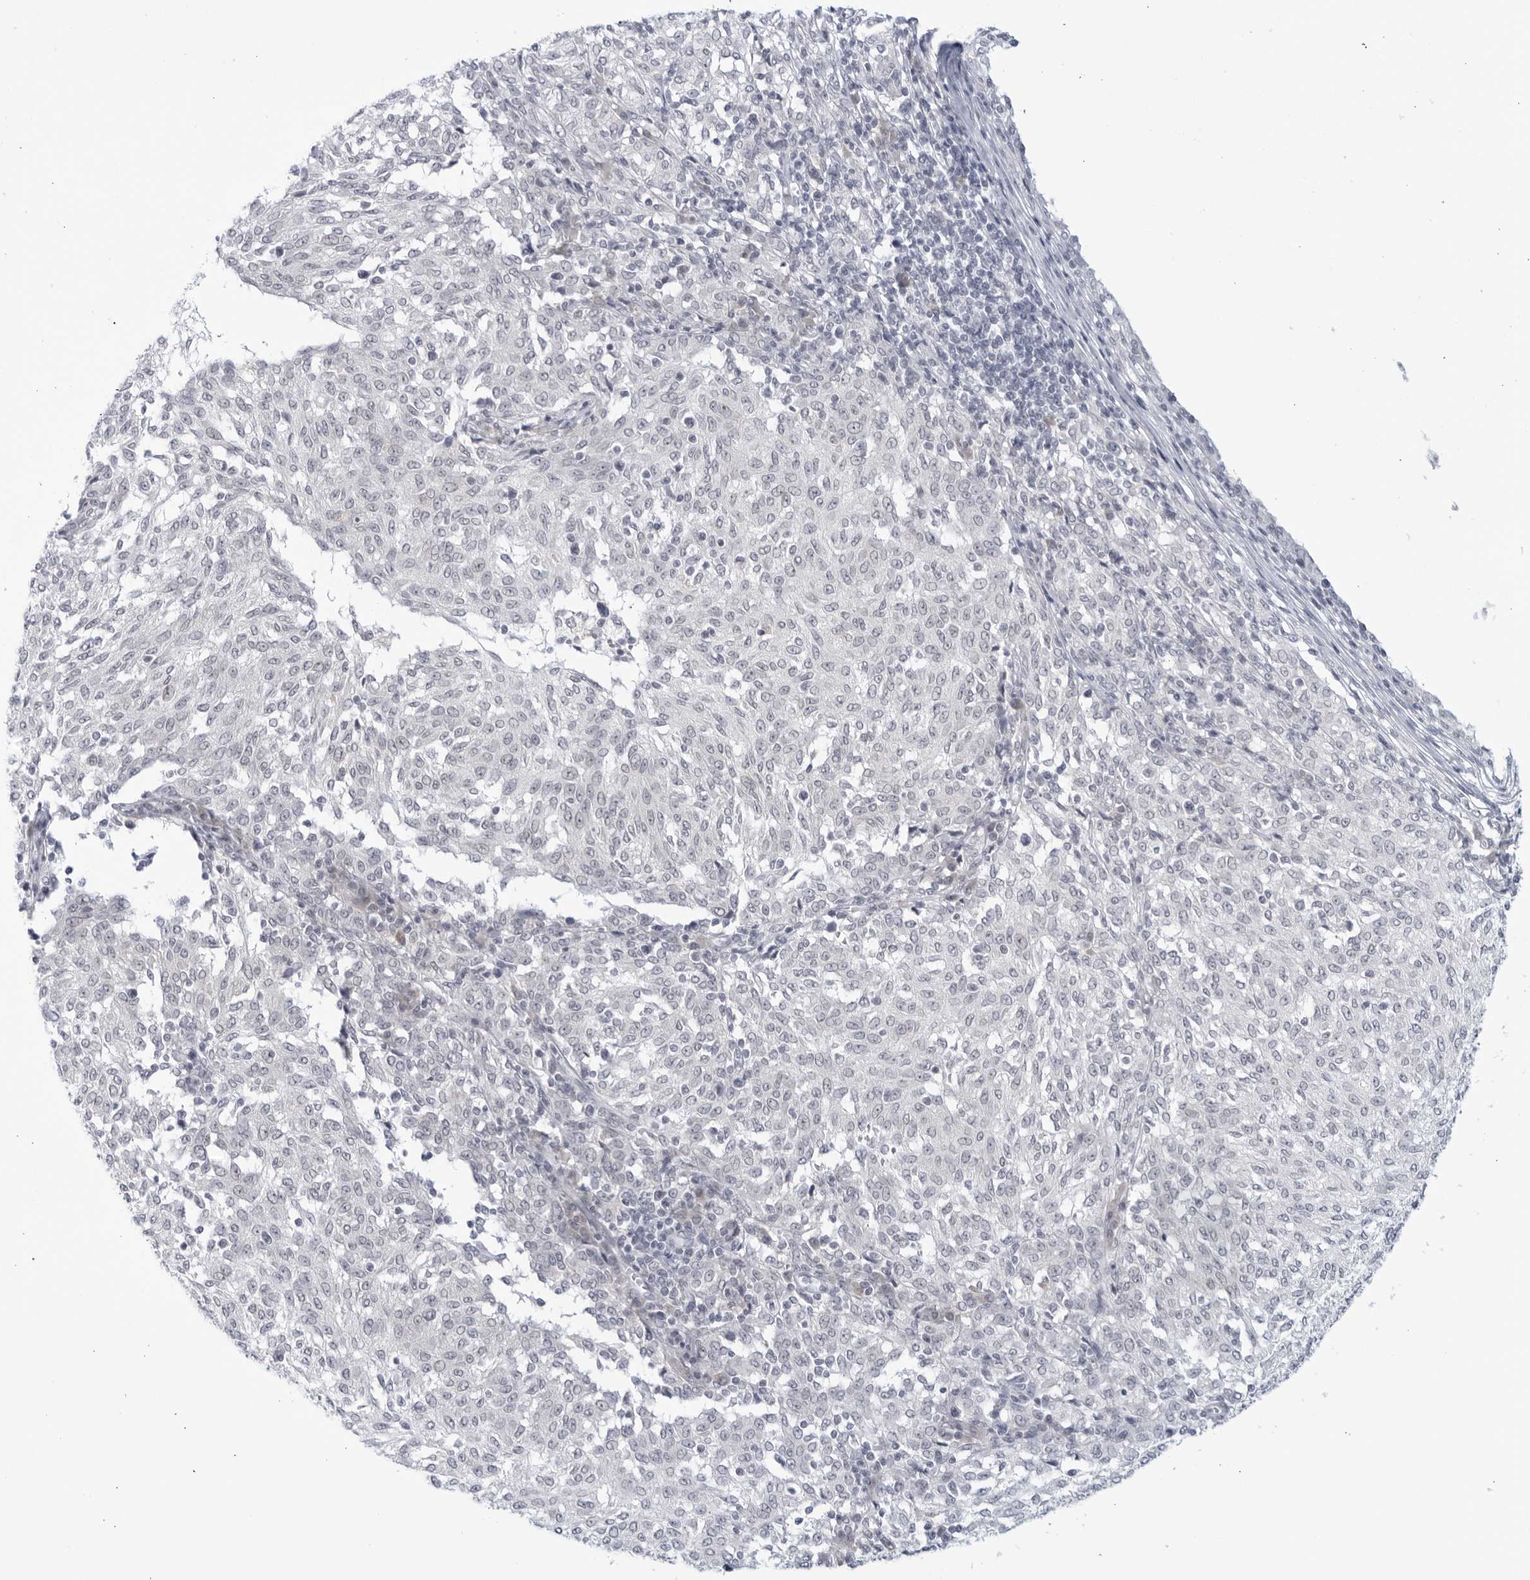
{"staining": {"intensity": "negative", "quantity": "none", "location": "none"}, "tissue": "melanoma", "cell_type": "Tumor cells", "image_type": "cancer", "snomed": [{"axis": "morphology", "description": "Malignant melanoma, NOS"}, {"axis": "topography", "description": "Skin"}], "caption": "Human malignant melanoma stained for a protein using immunohistochemistry reveals no staining in tumor cells.", "gene": "WDTC1", "patient": {"sex": "female", "age": 72}}